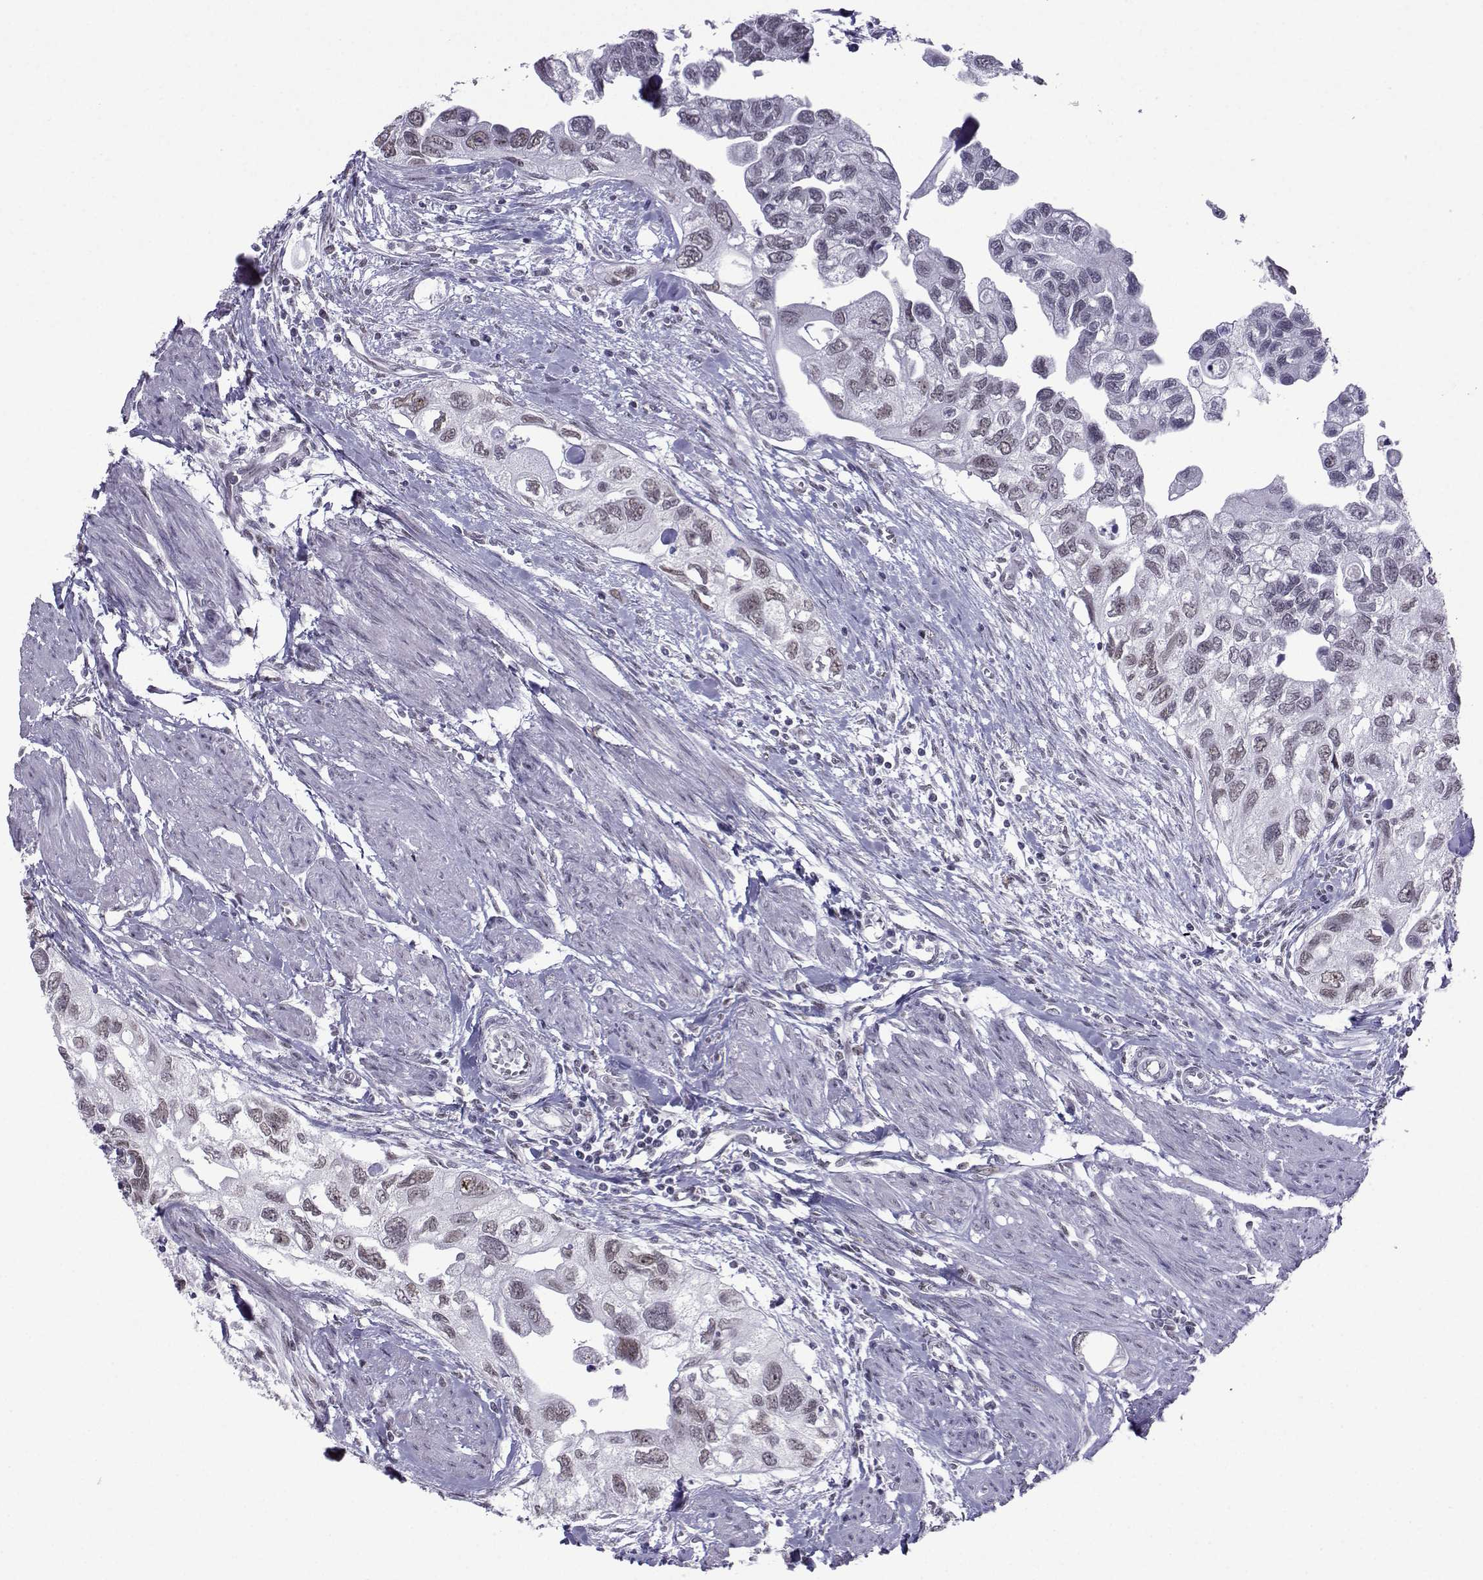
{"staining": {"intensity": "weak", "quantity": "25%-75%", "location": "nuclear"}, "tissue": "urothelial cancer", "cell_type": "Tumor cells", "image_type": "cancer", "snomed": [{"axis": "morphology", "description": "Urothelial carcinoma, High grade"}, {"axis": "topography", "description": "Urinary bladder"}], "caption": "High-grade urothelial carcinoma stained with a brown dye demonstrates weak nuclear positive positivity in about 25%-75% of tumor cells.", "gene": "LORICRIN", "patient": {"sex": "male", "age": 59}}